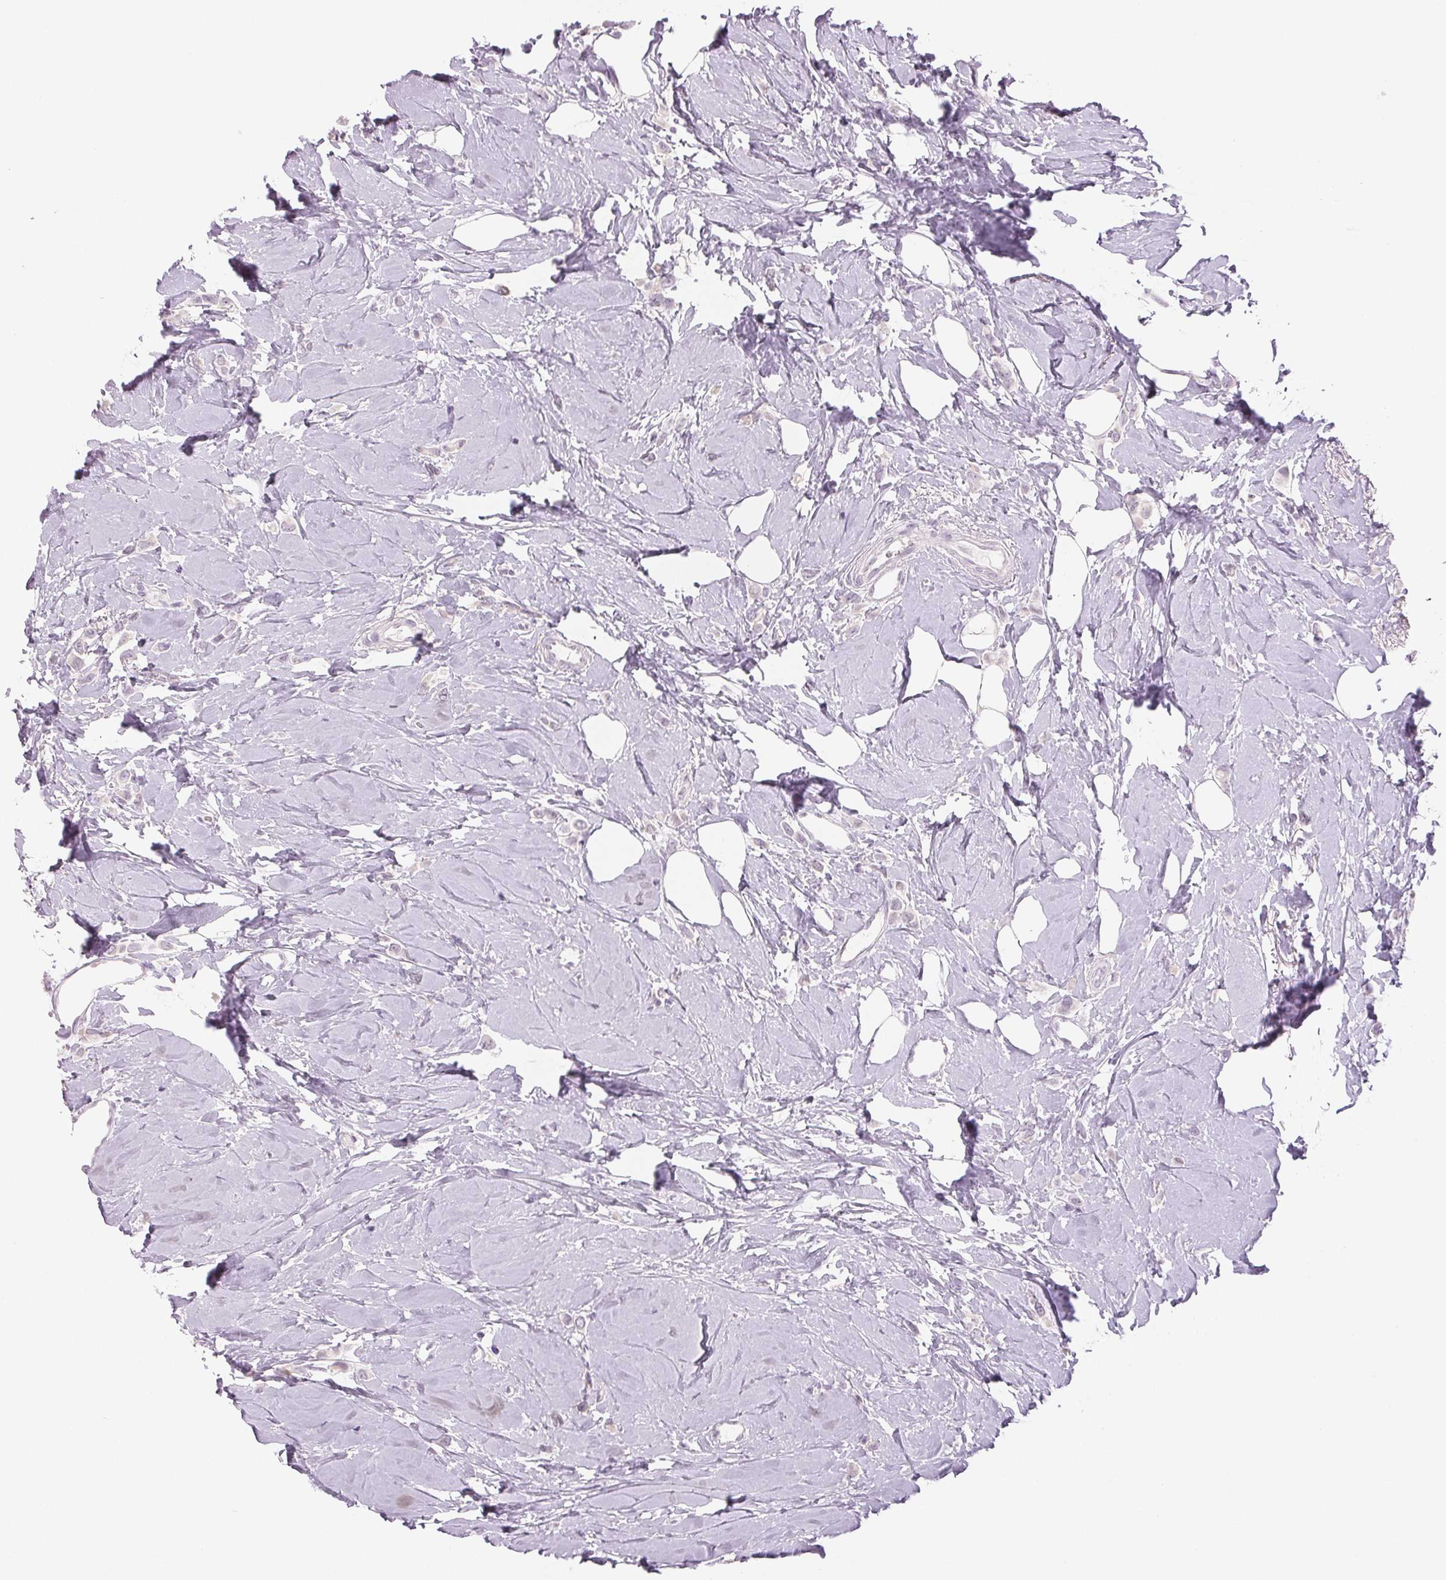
{"staining": {"intensity": "negative", "quantity": "none", "location": "none"}, "tissue": "breast cancer", "cell_type": "Tumor cells", "image_type": "cancer", "snomed": [{"axis": "morphology", "description": "Lobular carcinoma"}, {"axis": "topography", "description": "Breast"}], "caption": "High magnification brightfield microscopy of lobular carcinoma (breast) stained with DAB (3,3'-diaminobenzidine) (brown) and counterstained with hematoxylin (blue): tumor cells show no significant expression.", "gene": "EHHADH", "patient": {"sex": "female", "age": 66}}